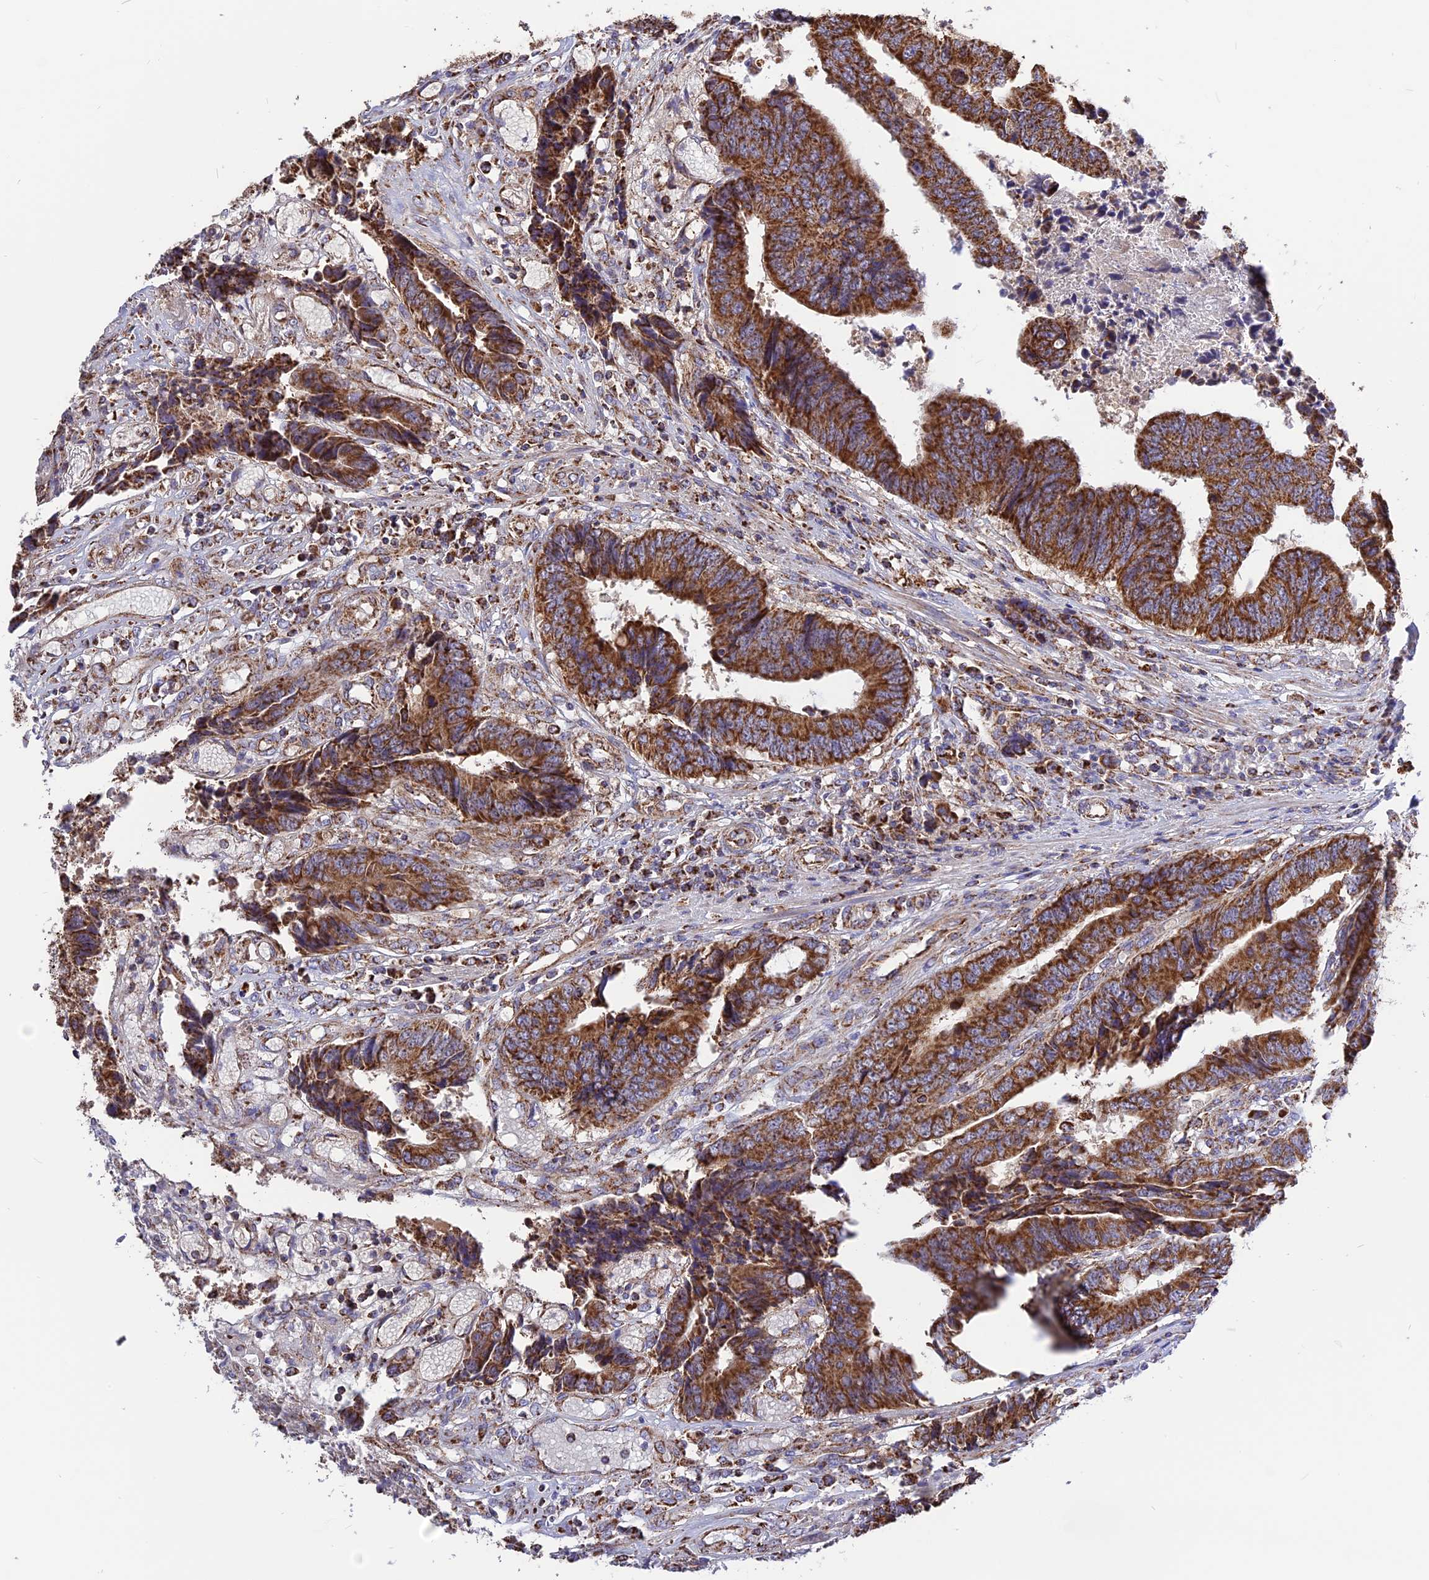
{"staining": {"intensity": "strong", "quantity": ">75%", "location": "cytoplasmic/membranous"}, "tissue": "colorectal cancer", "cell_type": "Tumor cells", "image_type": "cancer", "snomed": [{"axis": "morphology", "description": "Adenocarcinoma, NOS"}, {"axis": "topography", "description": "Rectum"}], "caption": "Immunohistochemistry (IHC) of colorectal adenocarcinoma demonstrates high levels of strong cytoplasmic/membranous positivity in about >75% of tumor cells.", "gene": "TTC4", "patient": {"sex": "male", "age": 84}}